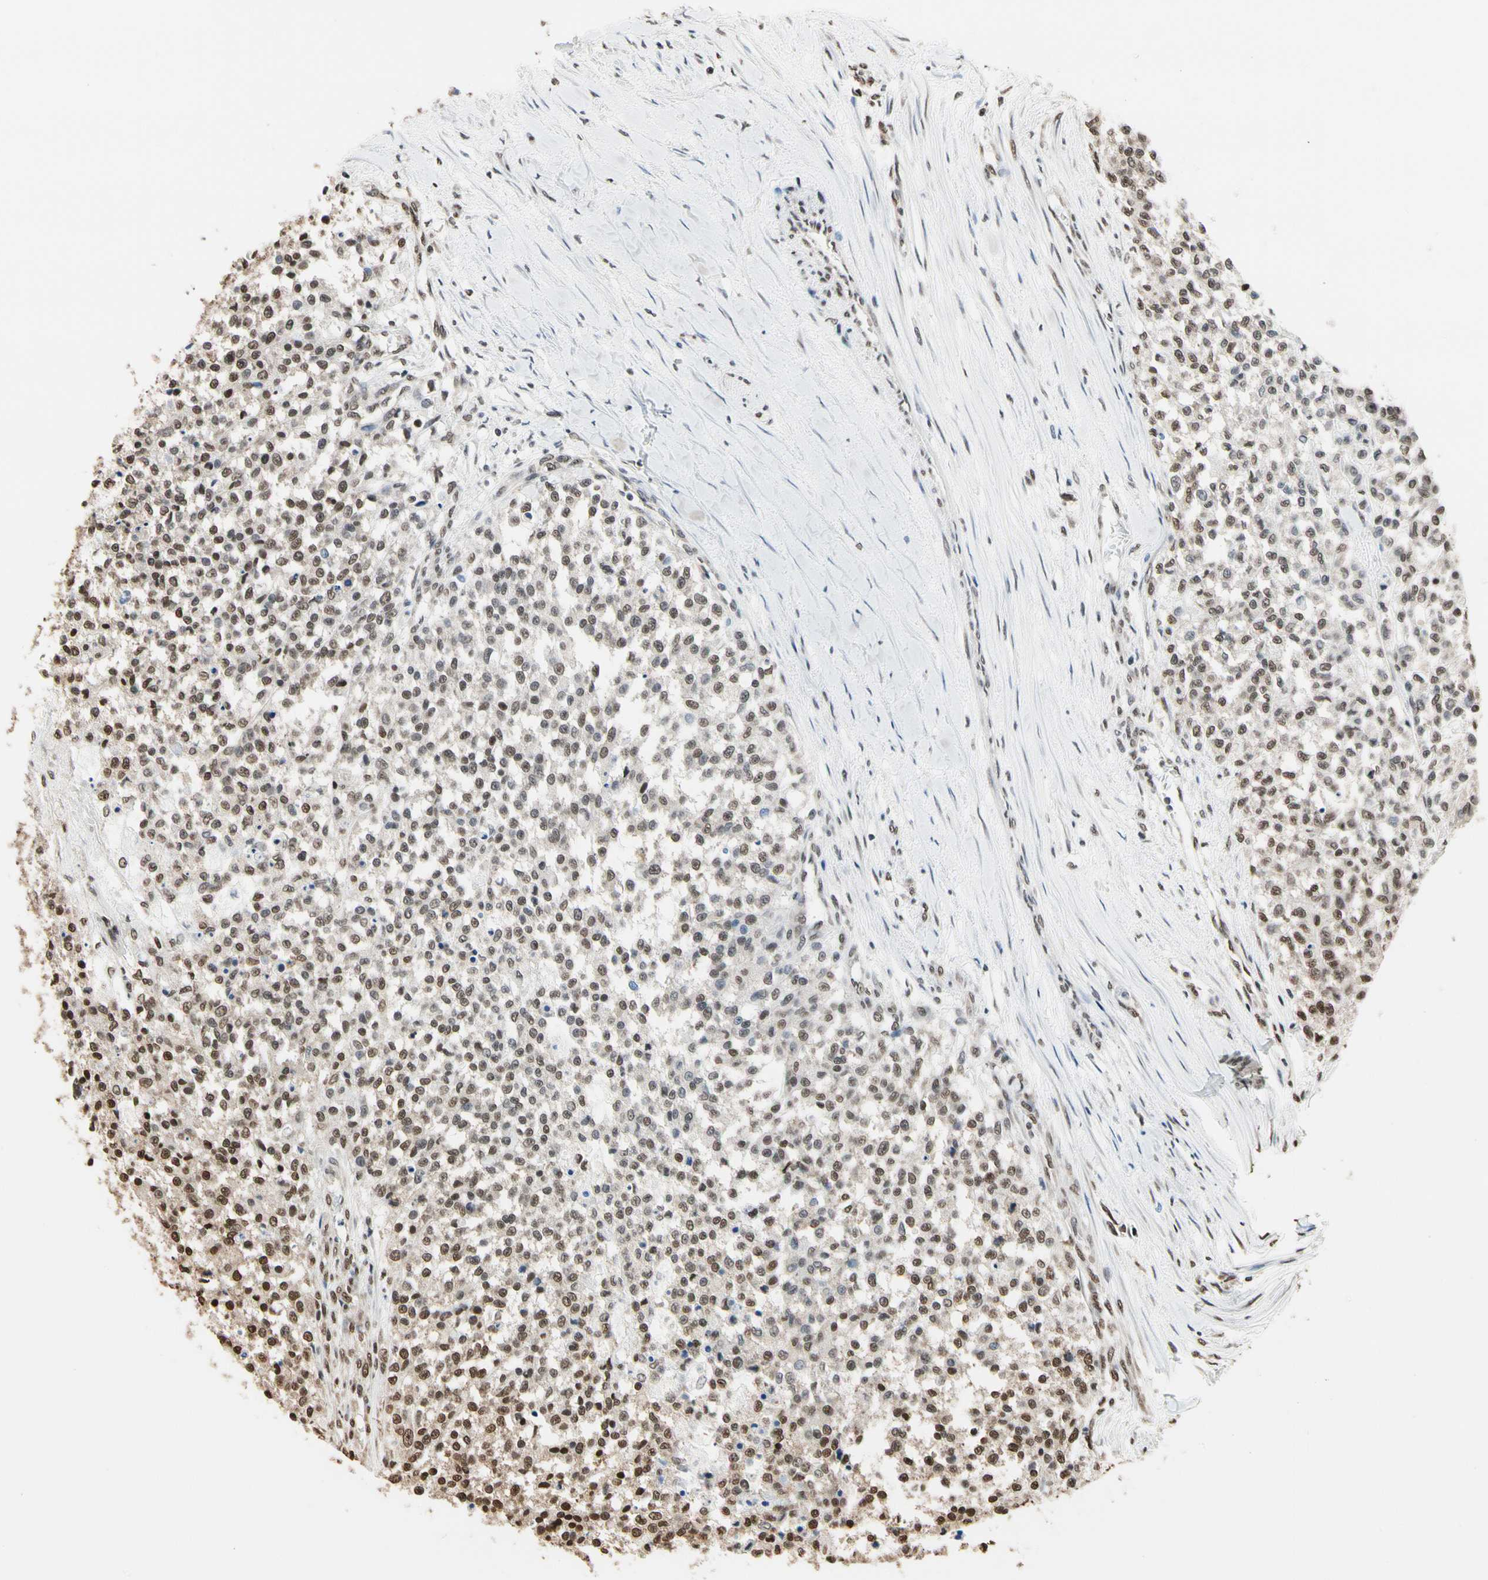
{"staining": {"intensity": "moderate", "quantity": "25%-75%", "location": "nuclear"}, "tissue": "testis cancer", "cell_type": "Tumor cells", "image_type": "cancer", "snomed": [{"axis": "morphology", "description": "Seminoma, NOS"}, {"axis": "topography", "description": "Testis"}], "caption": "Approximately 25%-75% of tumor cells in seminoma (testis) show moderate nuclear protein positivity as visualized by brown immunohistochemical staining.", "gene": "HNRNPK", "patient": {"sex": "male", "age": 59}}